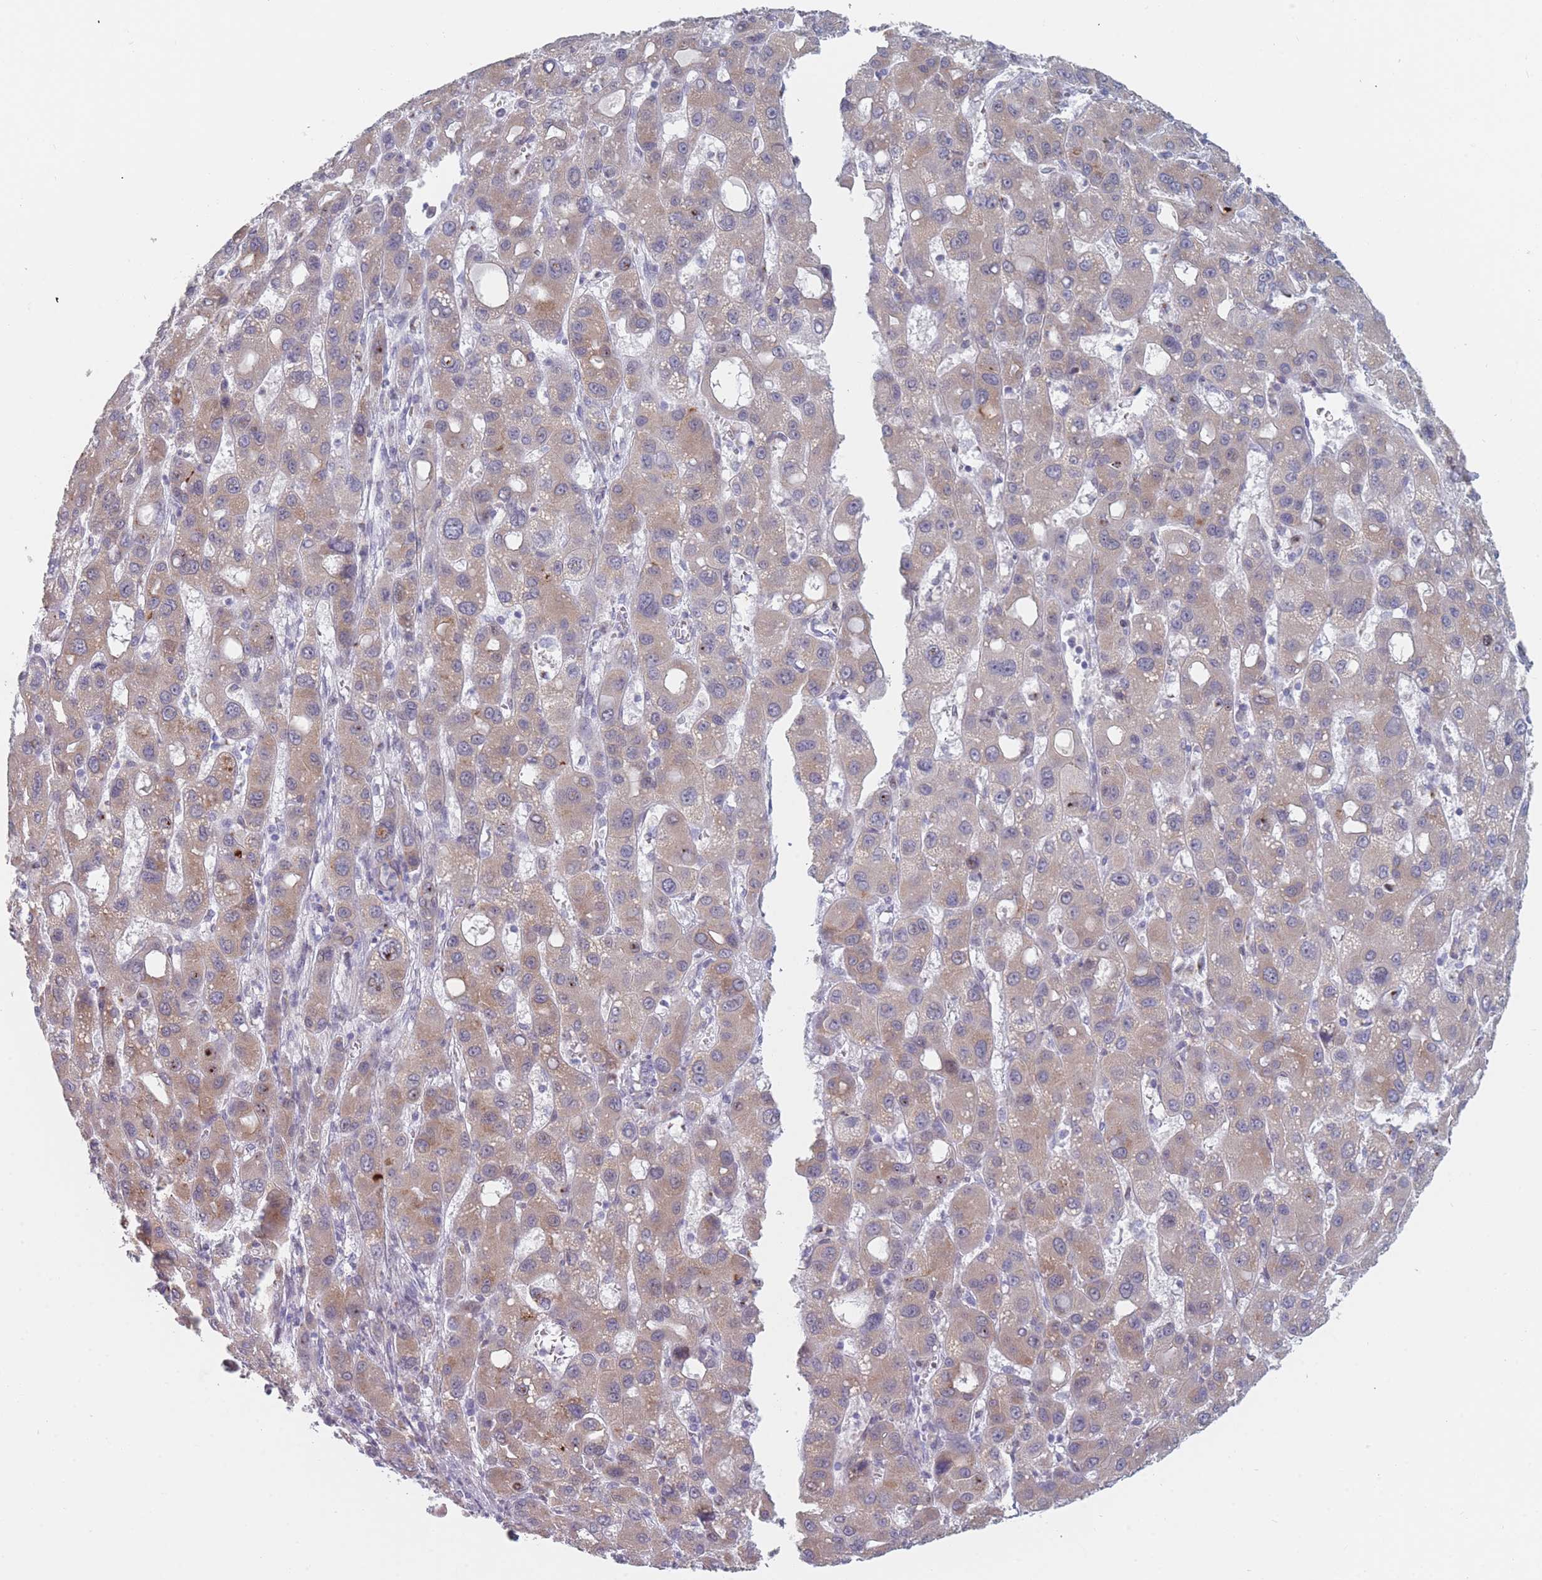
{"staining": {"intensity": "weak", "quantity": "25%-75%", "location": "cytoplasmic/membranous"}, "tissue": "liver cancer", "cell_type": "Tumor cells", "image_type": "cancer", "snomed": [{"axis": "morphology", "description": "Carcinoma, Hepatocellular, NOS"}, {"axis": "topography", "description": "Liver"}], "caption": "IHC micrograph of neoplastic tissue: human hepatocellular carcinoma (liver) stained using immunohistochemistry (IHC) displays low levels of weak protein expression localized specifically in the cytoplasmic/membranous of tumor cells, appearing as a cytoplasmic/membranous brown color.", "gene": "TMED10", "patient": {"sex": "male", "age": 55}}